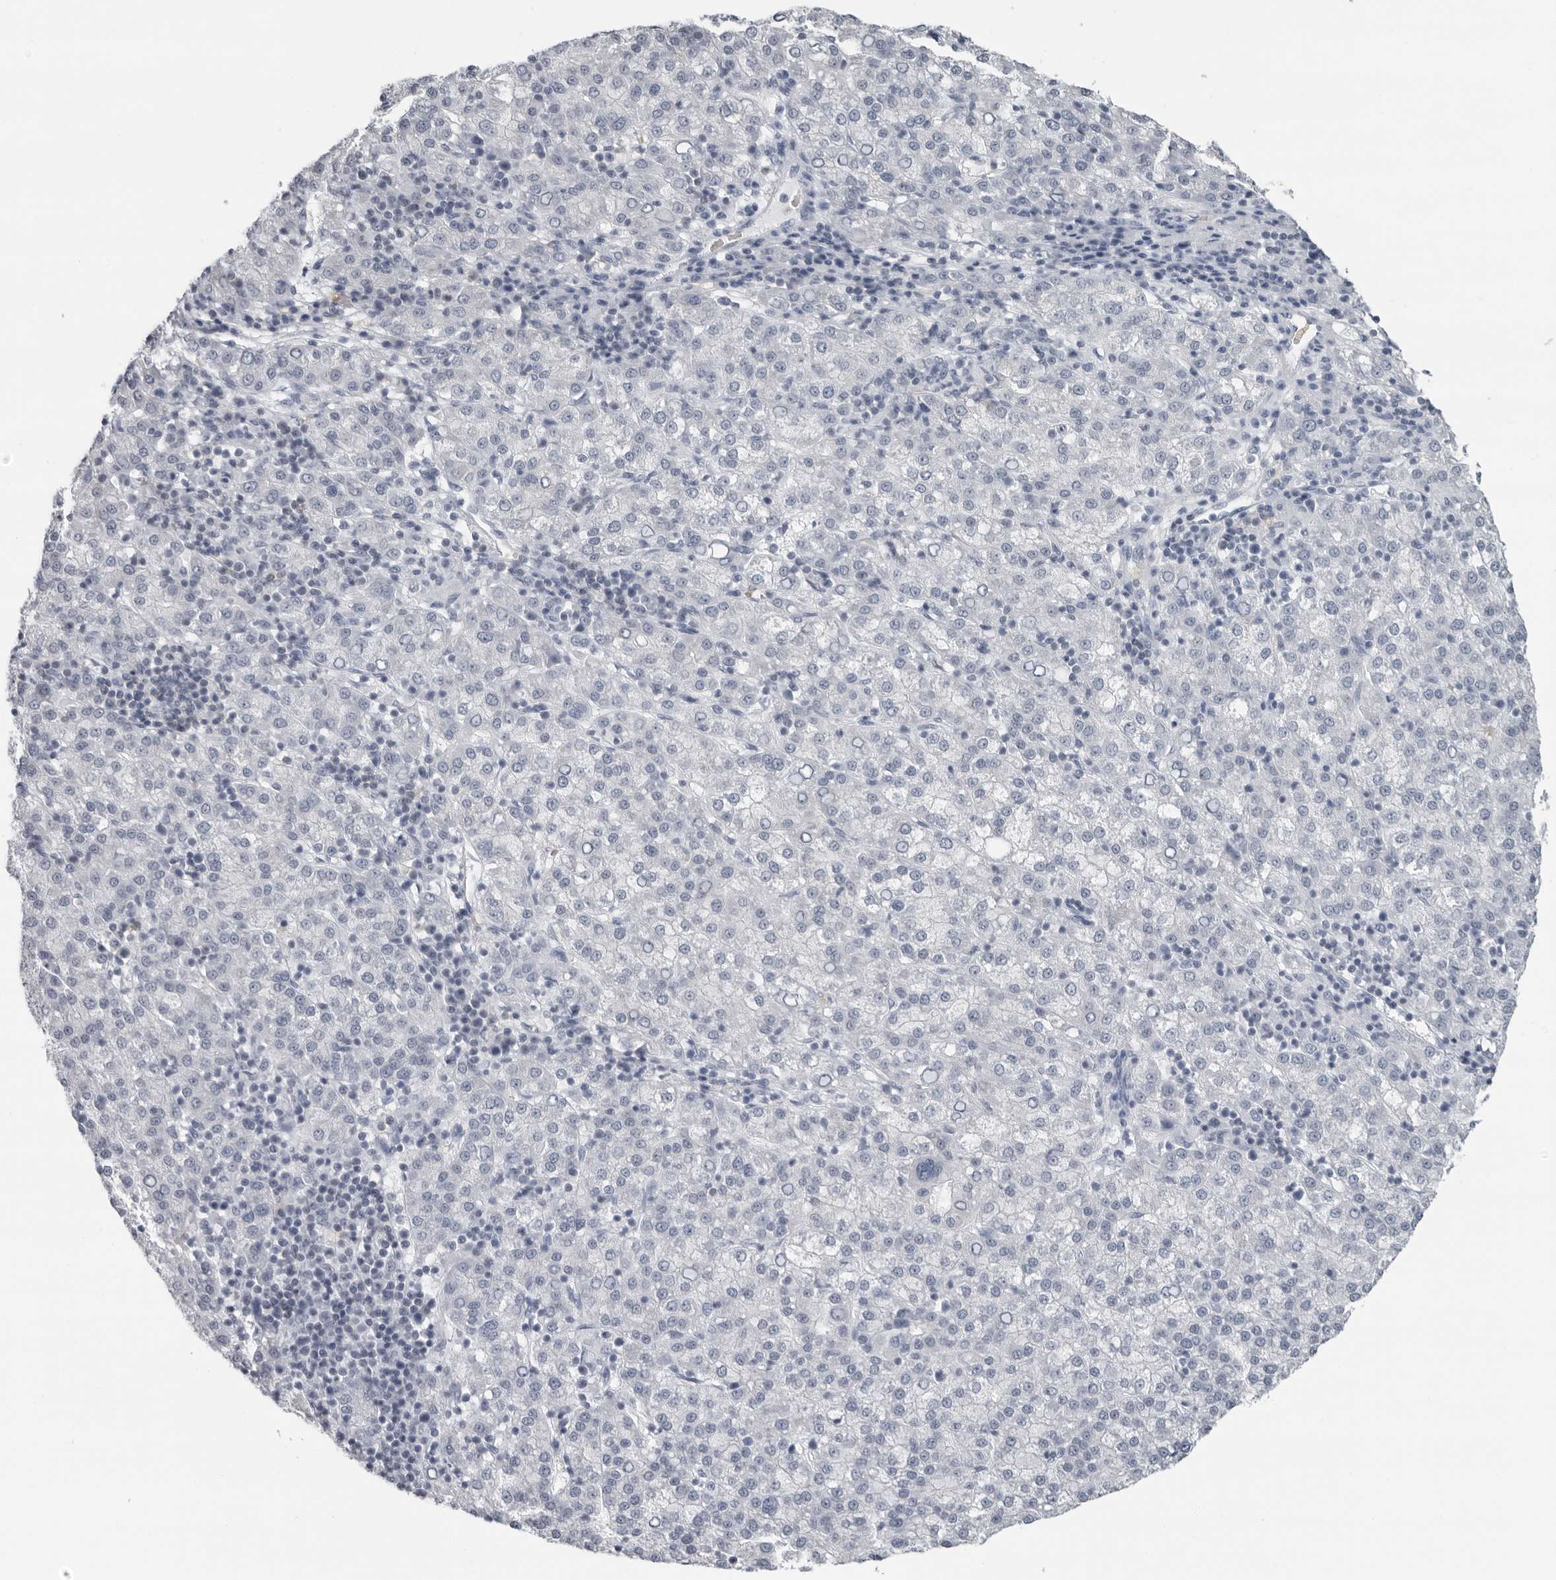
{"staining": {"intensity": "negative", "quantity": "none", "location": "none"}, "tissue": "liver cancer", "cell_type": "Tumor cells", "image_type": "cancer", "snomed": [{"axis": "morphology", "description": "Carcinoma, Hepatocellular, NOS"}, {"axis": "topography", "description": "Liver"}], "caption": "A high-resolution histopathology image shows IHC staining of liver cancer (hepatocellular carcinoma), which exhibits no significant staining in tumor cells. Nuclei are stained in blue.", "gene": "EPB41", "patient": {"sex": "female", "age": 58}}